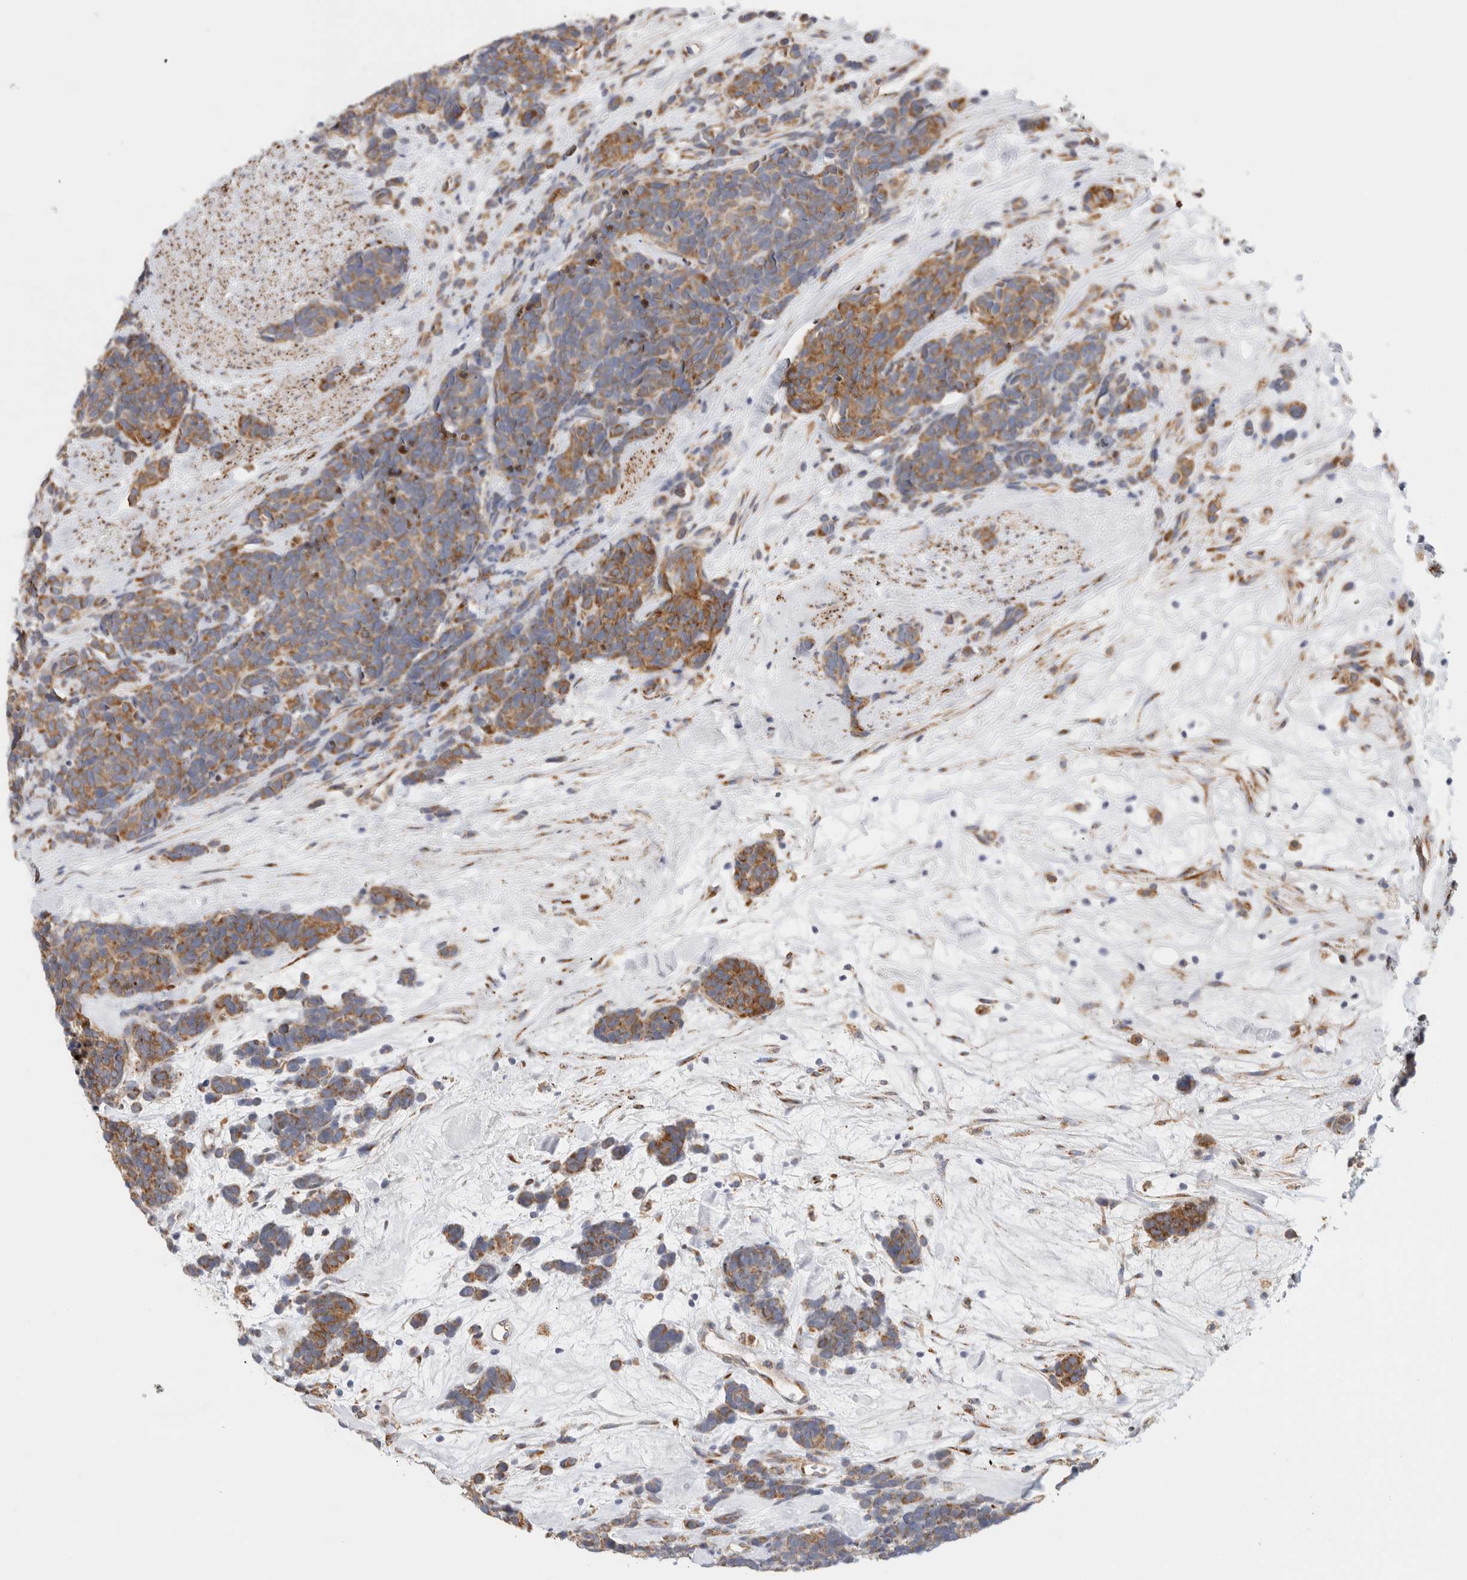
{"staining": {"intensity": "moderate", "quantity": ">75%", "location": "cytoplasmic/membranous"}, "tissue": "carcinoid", "cell_type": "Tumor cells", "image_type": "cancer", "snomed": [{"axis": "morphology", "description": "Carcinoma, NOS"}, {"axis": "morphology", "description": "Carcinoid, malignant, NOS"}, {"axis": "topography", "description": "Urinary bladder"}], "caption": "The micrograph exhibits staining of malignant carcinoid, revealing moderate cytoplasmic/membranous protein expression (brown color) within tumor cells.", "gene": "RPN2", "patient": {"sex": "male", "age": 57}}